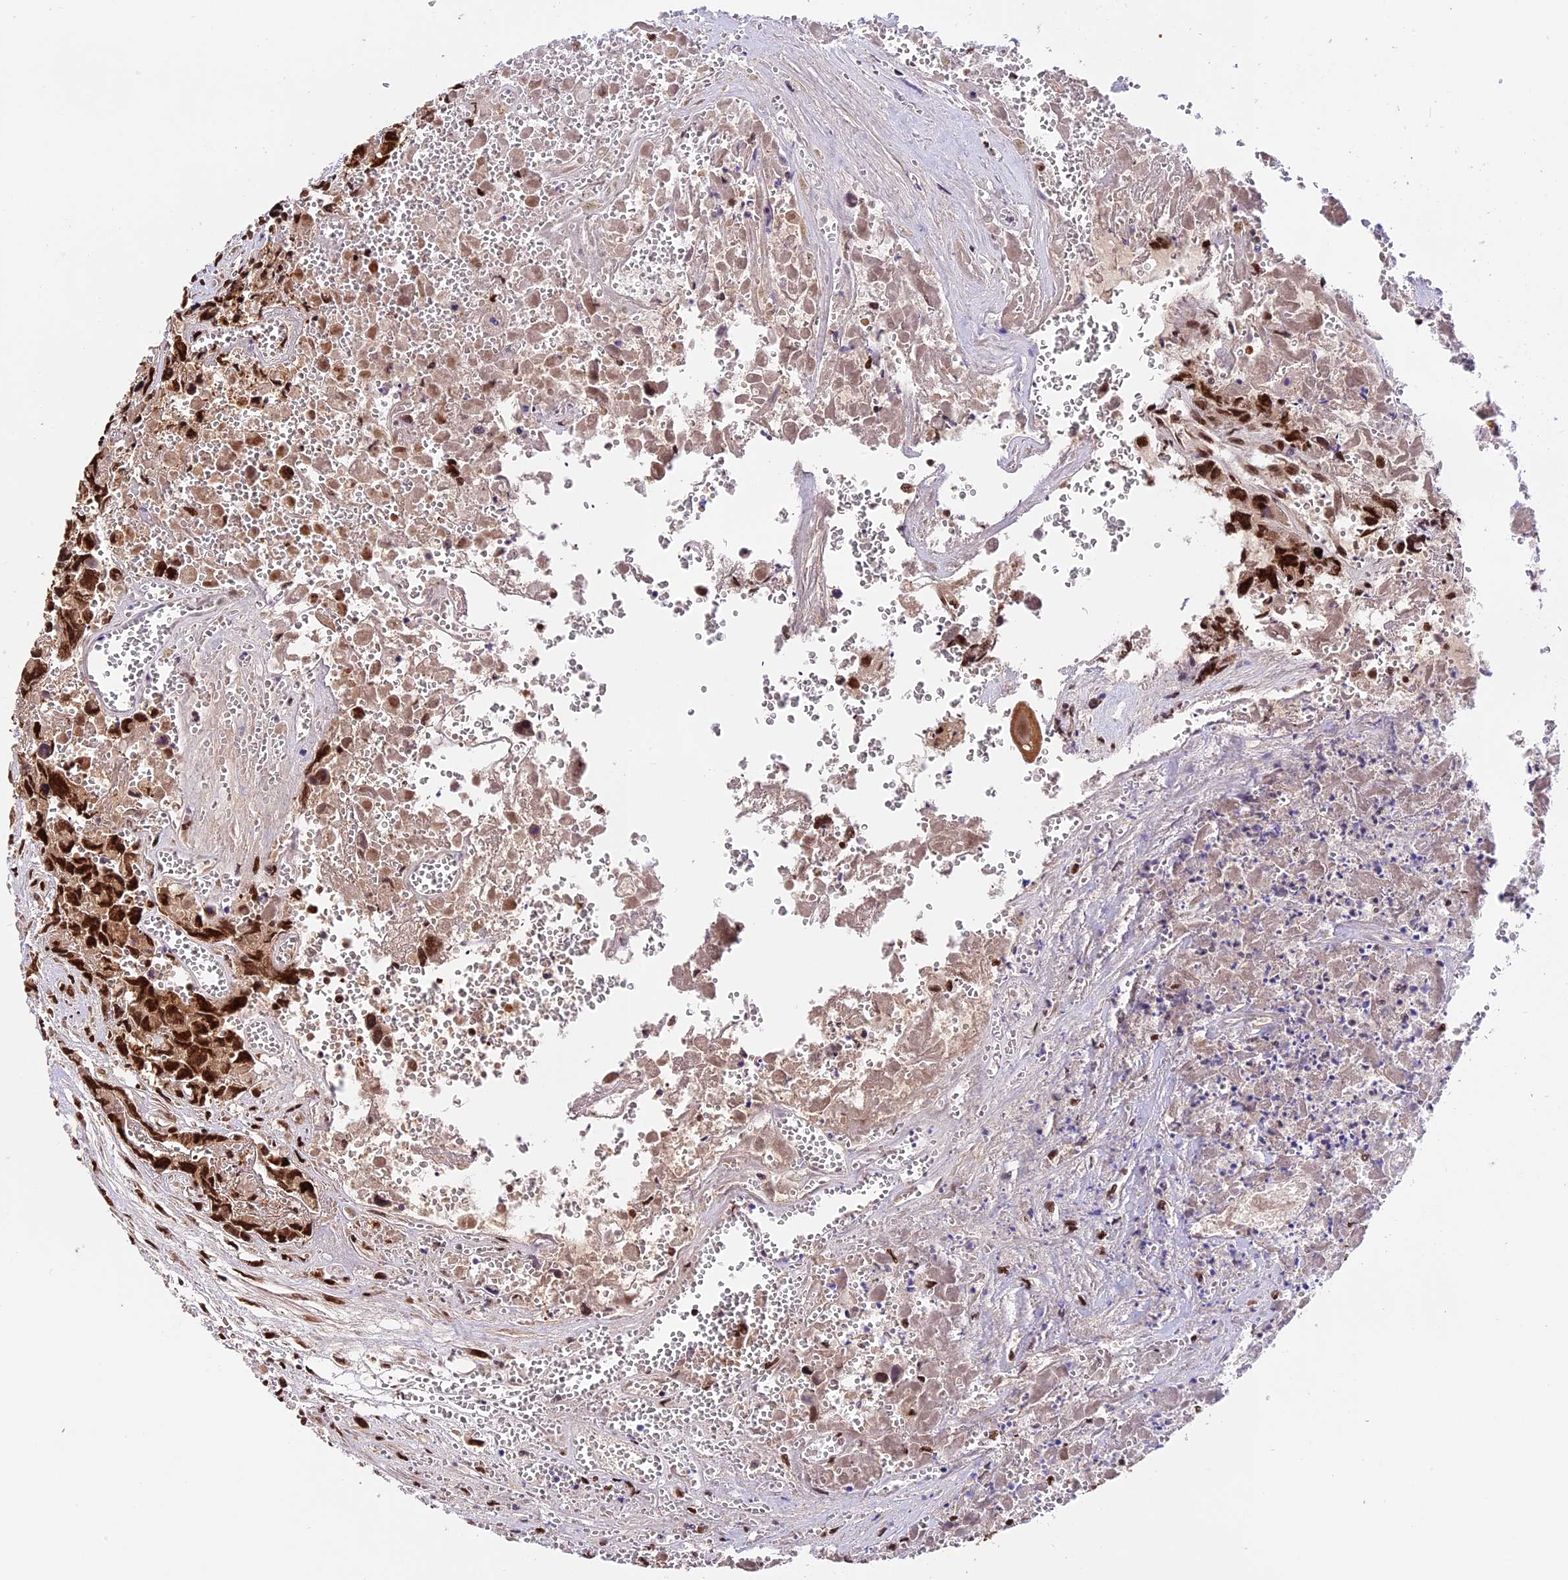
{"staining": {"intensity": "strong", "quantity": ">75%", "location": "nuclear"}, "tissue": "testis cancer", "cell_type": "Tumor cells", "image_type": "cancer", "snomed": [{"axis": "morphology", "description": "Carcinoma, Embryonal, NOS"}, {"axis": "topography", "description": "Testis"}], "caption": "Immunohistochemistry (DAB) staining of human testis cancer (embryonal carcinoma) exhibits strong nuclear protein expression in about >75% of tumor cells.", "gene": "RAMAC", "patient": {"sex": "male", "age": 31}}